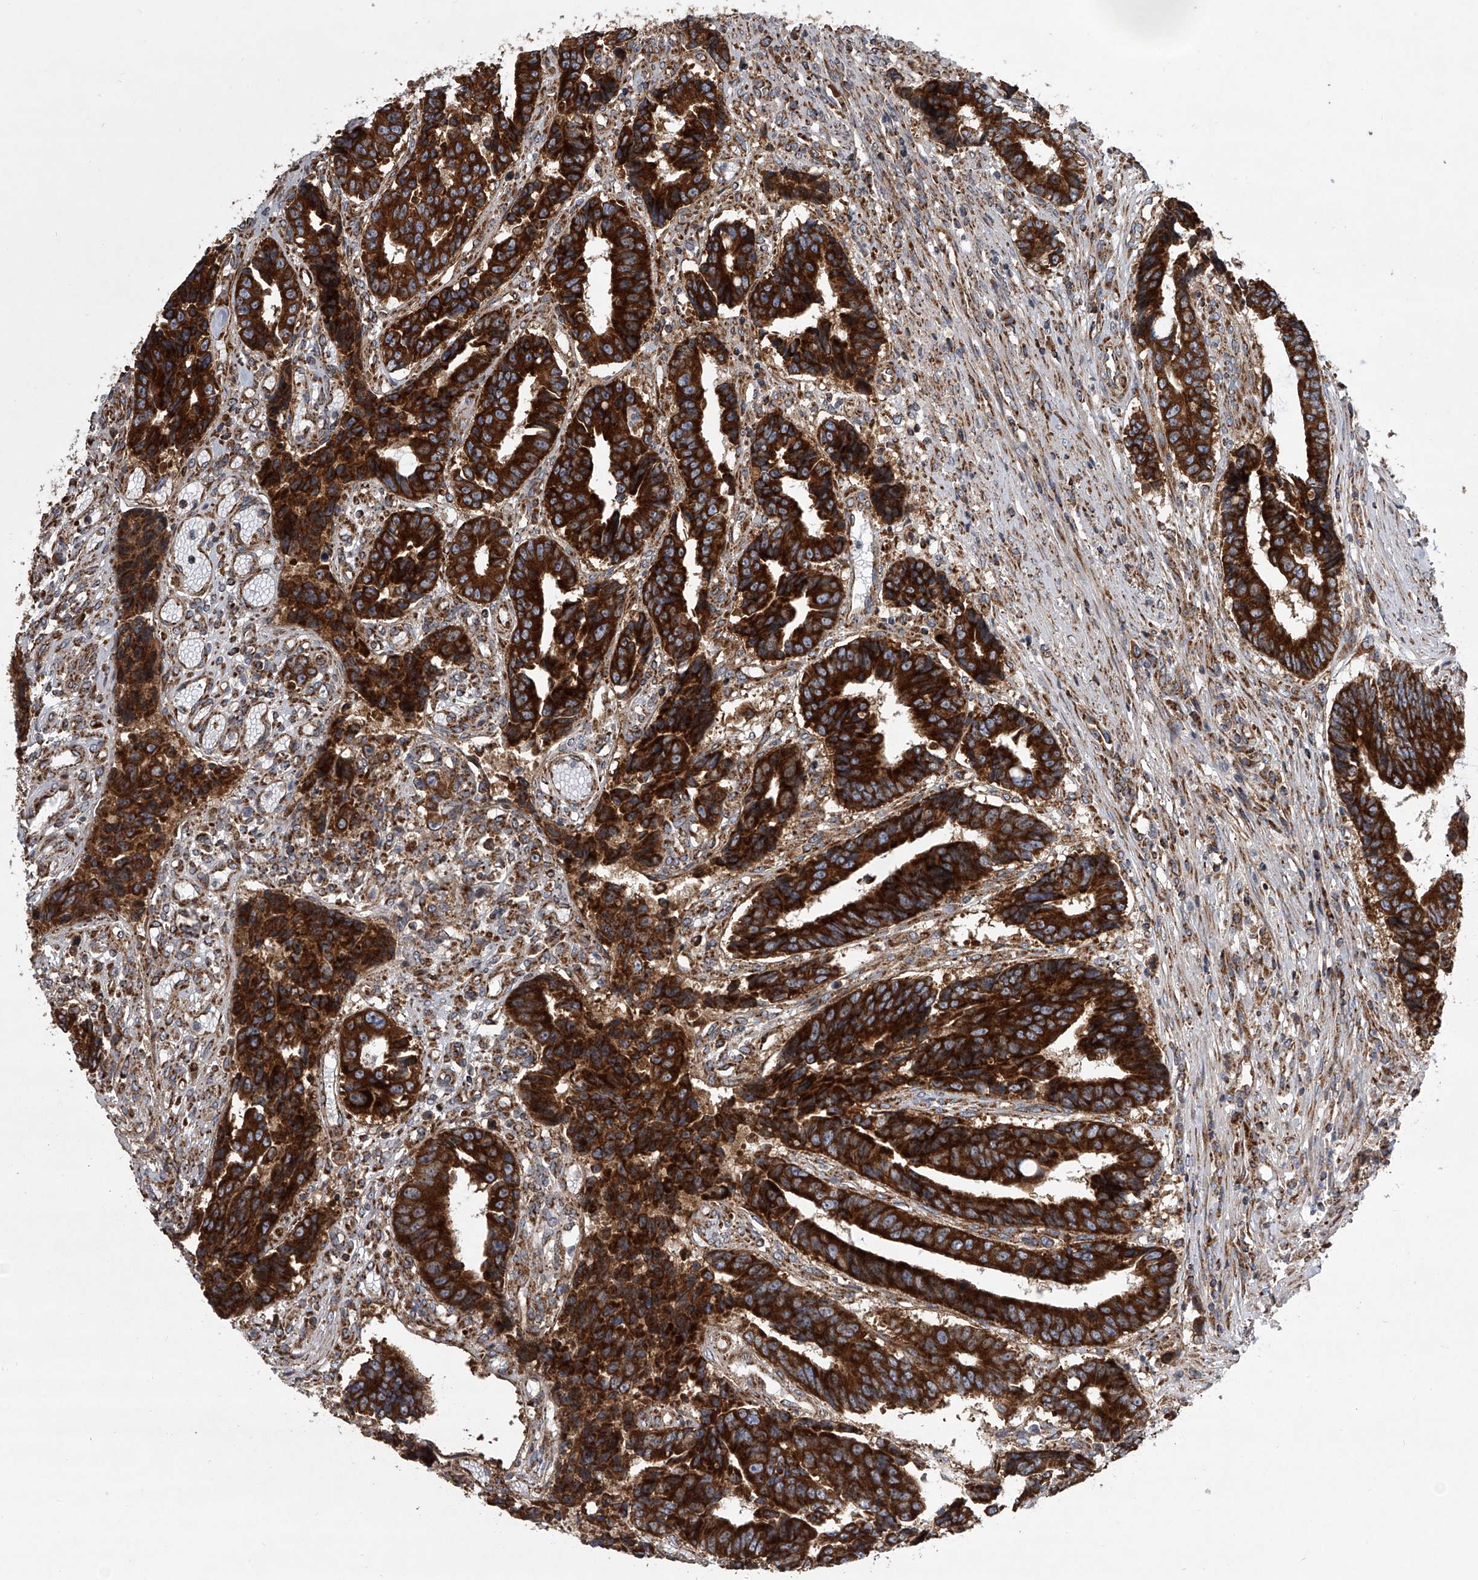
{"staining": {"intensity": "strong", "quantity": ">75%", "location": "cytoplasmic/membranous"}, "tissue": "colorectal cancer", "cell_type": "Tumor cells", "image_type": "cancer", "snomed": [{"axis": "morphology", "description": "Adenocarcinoma, NOS"}, {"axis": "topography", "description": "Rectum"}], "caption": "Immunohistochemistry (IHC) micrograph of colorectal adenocarcinoma stained for a protein (brown), which exhibits high levels of strong cytoplasmic/membranous staining in about >75% of tumor cells.", "gene": "ZC3H15", "patient": {"sex": "male", "age": 84}}